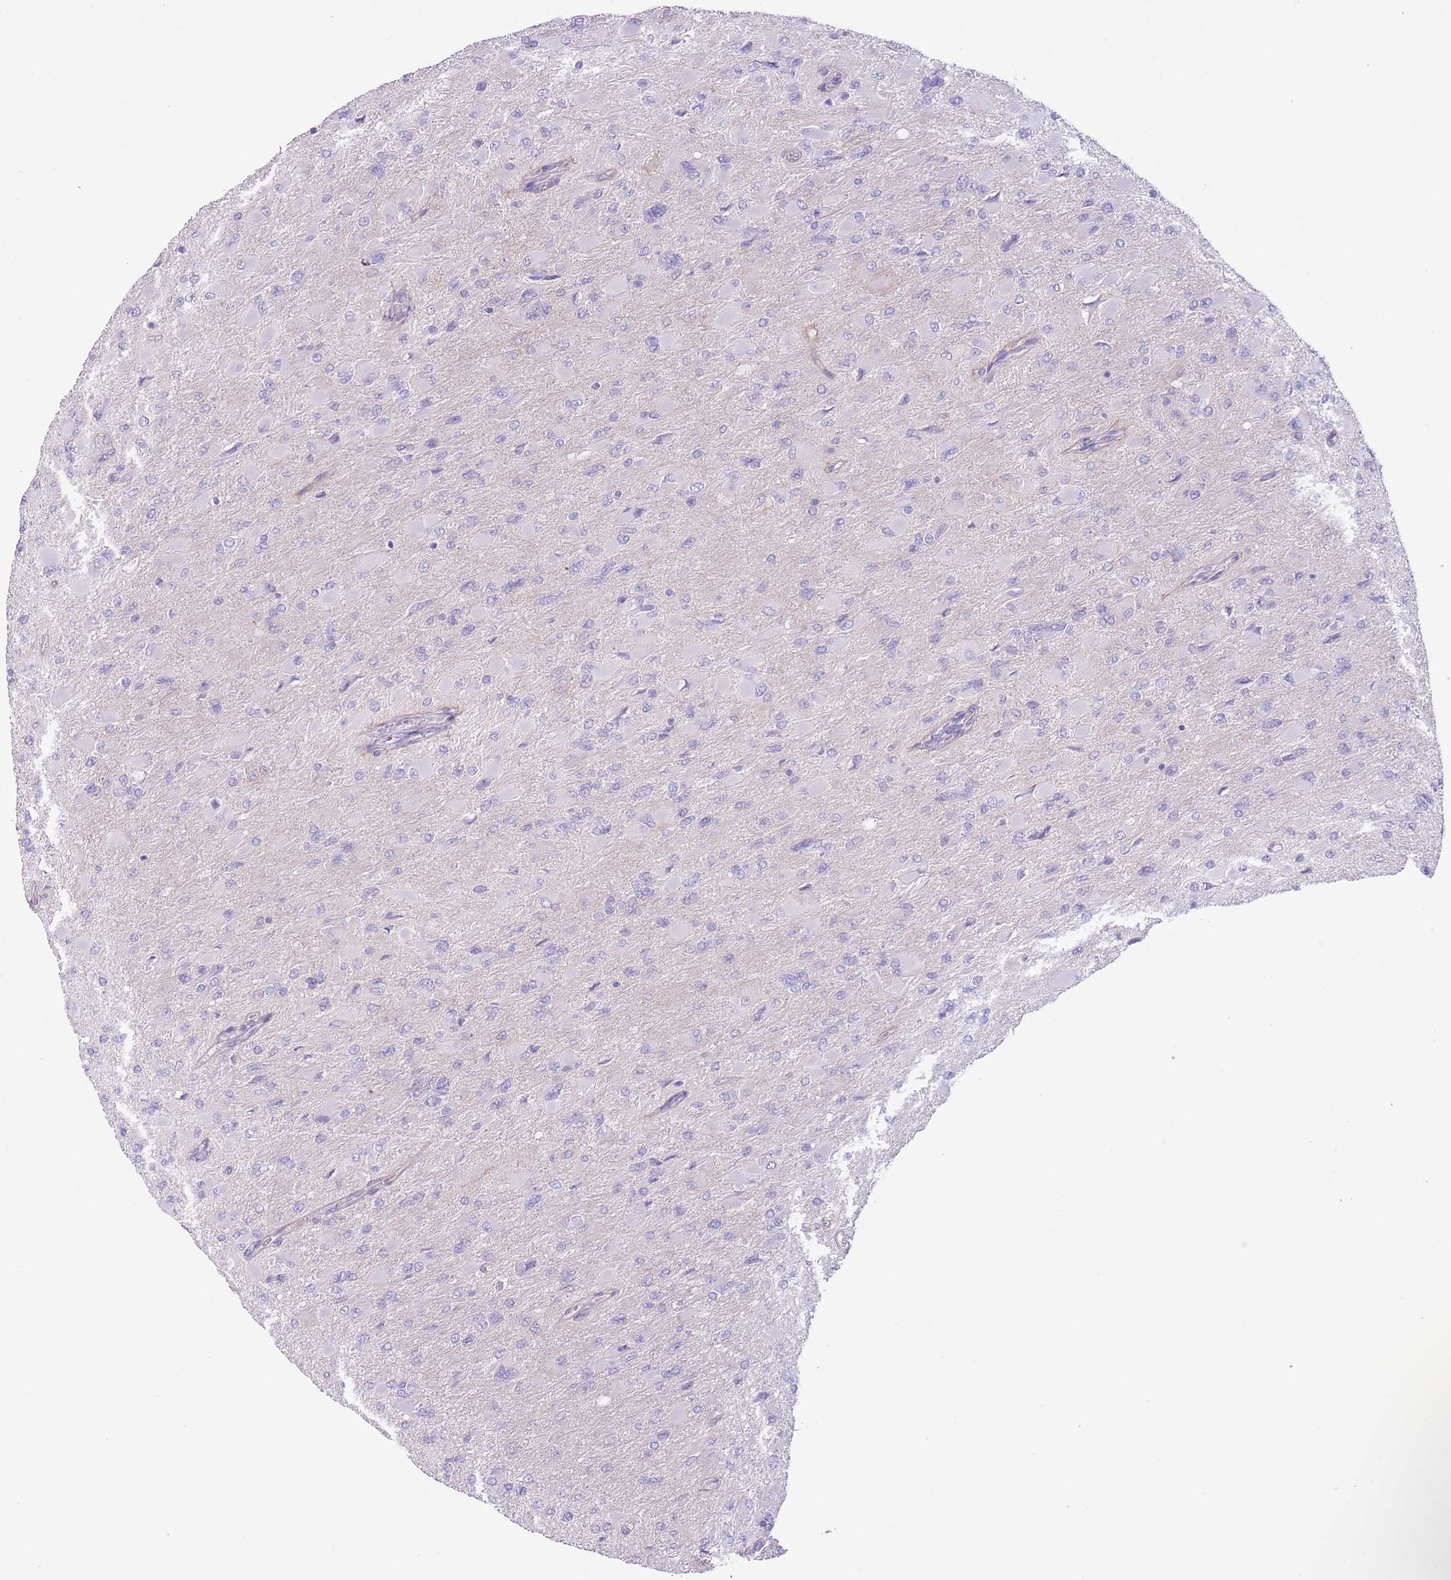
{"staining": {"intensity": "negative", "quantity": "none", "location": "none"}, "tissue": "glioma", "cell_type": "Tumor cells", "image_type": "cancer", "snomed": [{"axis": "morphology", "description": "Glioma, malignant, High grade"}, {"axis": "topography", "description": "Cerebral cortex"}], "caption": "This is an IHC image of malignant glioma (high-grade). There is no positivity in tumor cells.", "gene": "RBP3", "patient": {"sex": "female", "age": 36}}